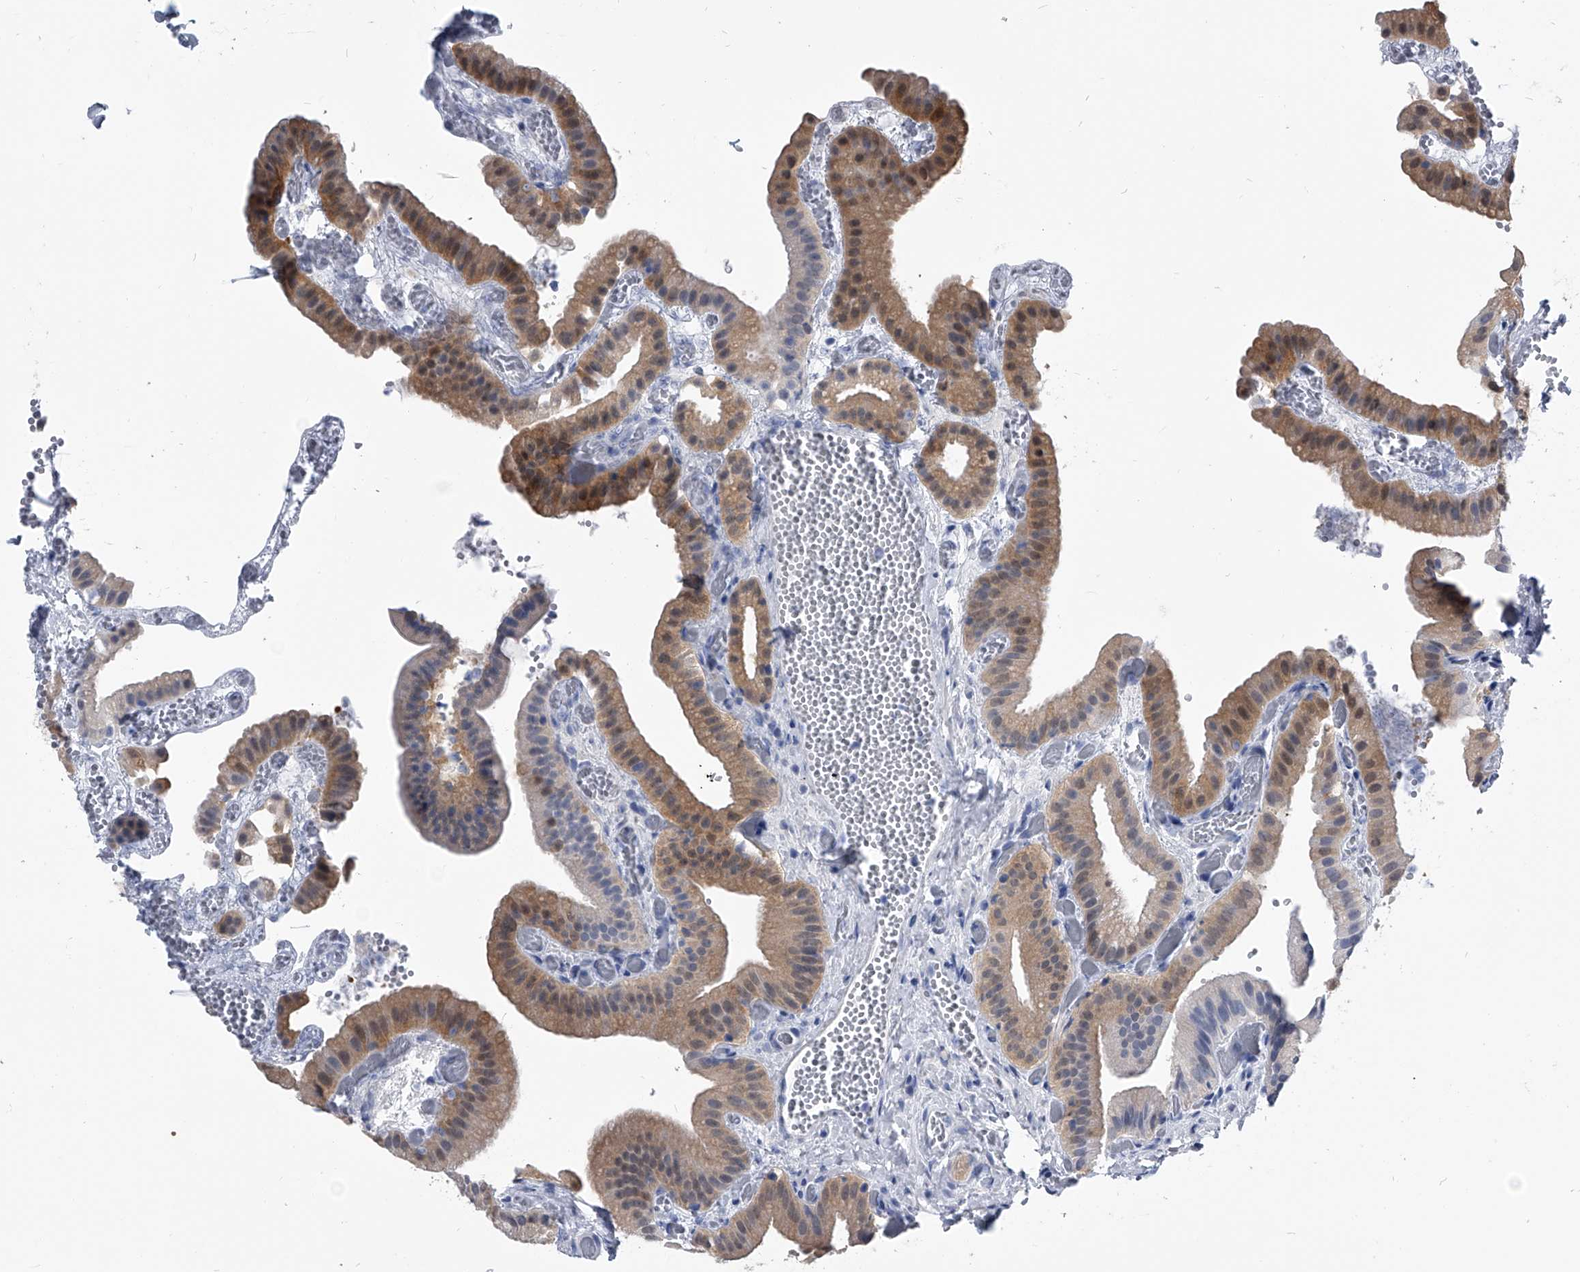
{"staining": {"intensity": "moderate", "quantity": ">75%", "location": "cytoplasmic/membranous,nuclear"}, "tissue": "gallbladder", "cell_type": "Glandular cells", "image_type": "normal", "snomed": [{"axis": "morphology", "description": "Normal tissue, NOS"}, {"axis": "topography", "description": "Gallbladder"}], "caption": "Brown immunohistochemical staining in normal gallbladder demonstrates moderate cytoplasmic/membranous,nuclear expression in about >75% of glandular cells. The staining was performed using DAB, with brown indicating positive protein expression. Nuclei are stained blue with hematoxylin.", "gene": "PDXK", "patient": {"sex": "female", "age": 64}}